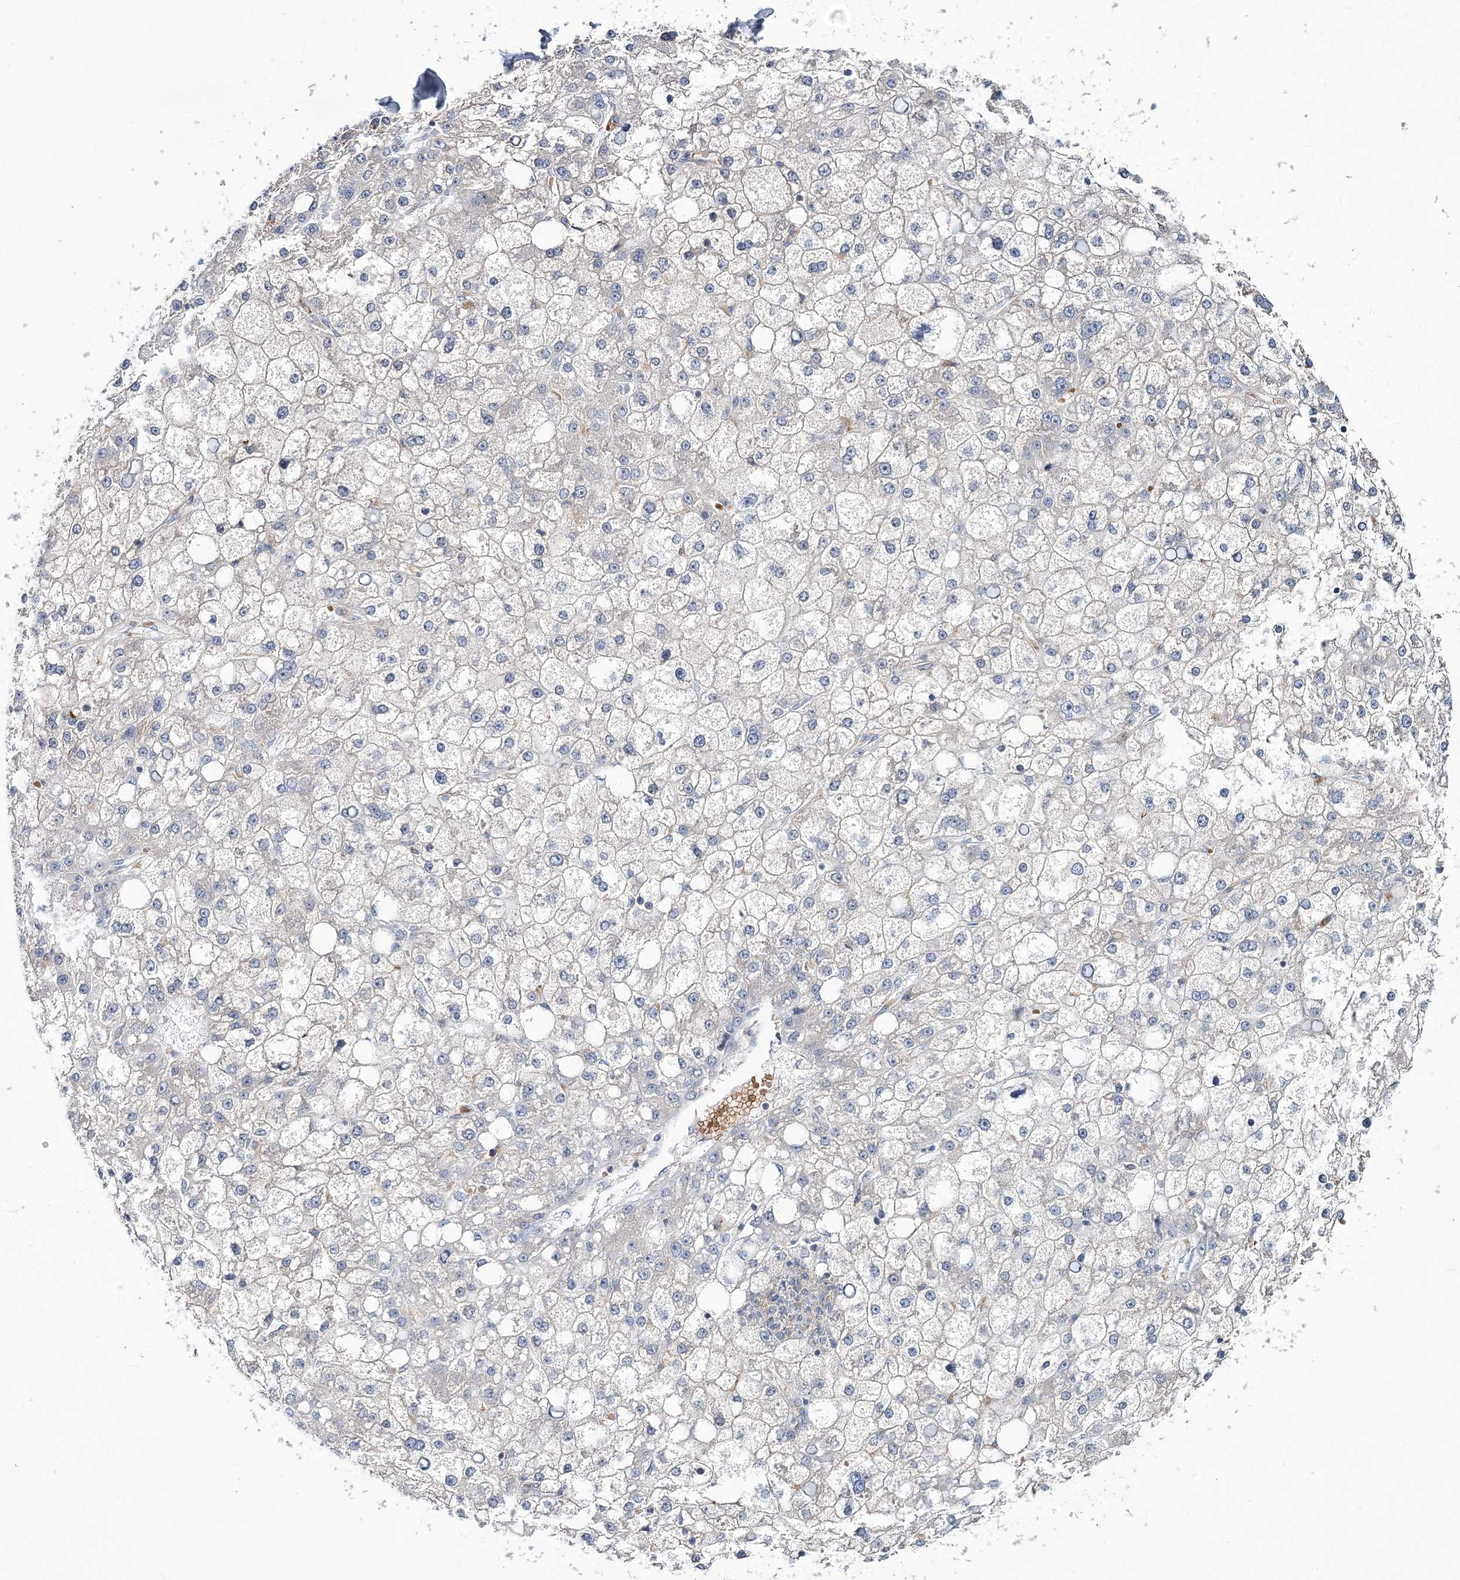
{"staining": {"intensity": "negative", "quantity": "none", "location": "none"}, "tissue": "liver cancer", "cell_type": "Tumor cells", "image_type": "cancer", "snomed": [{"axis": "morphology", "description": "Carcinoma, Hepatocellular, NOS"}, {"axis": "topography", "description": "Liver"}], "caption": "High magnification brightfield microscopy of hepatocellular carcinoma (liver) stained with DAB (3,3'-diaminobenzidine) (brown) and counterstained with hematoxylin (blue): tumor cells show no significant expression. Nuclei are stained in blue.", "gene": "ATP11B", "patient": {"sex": "male", "age": 67}}